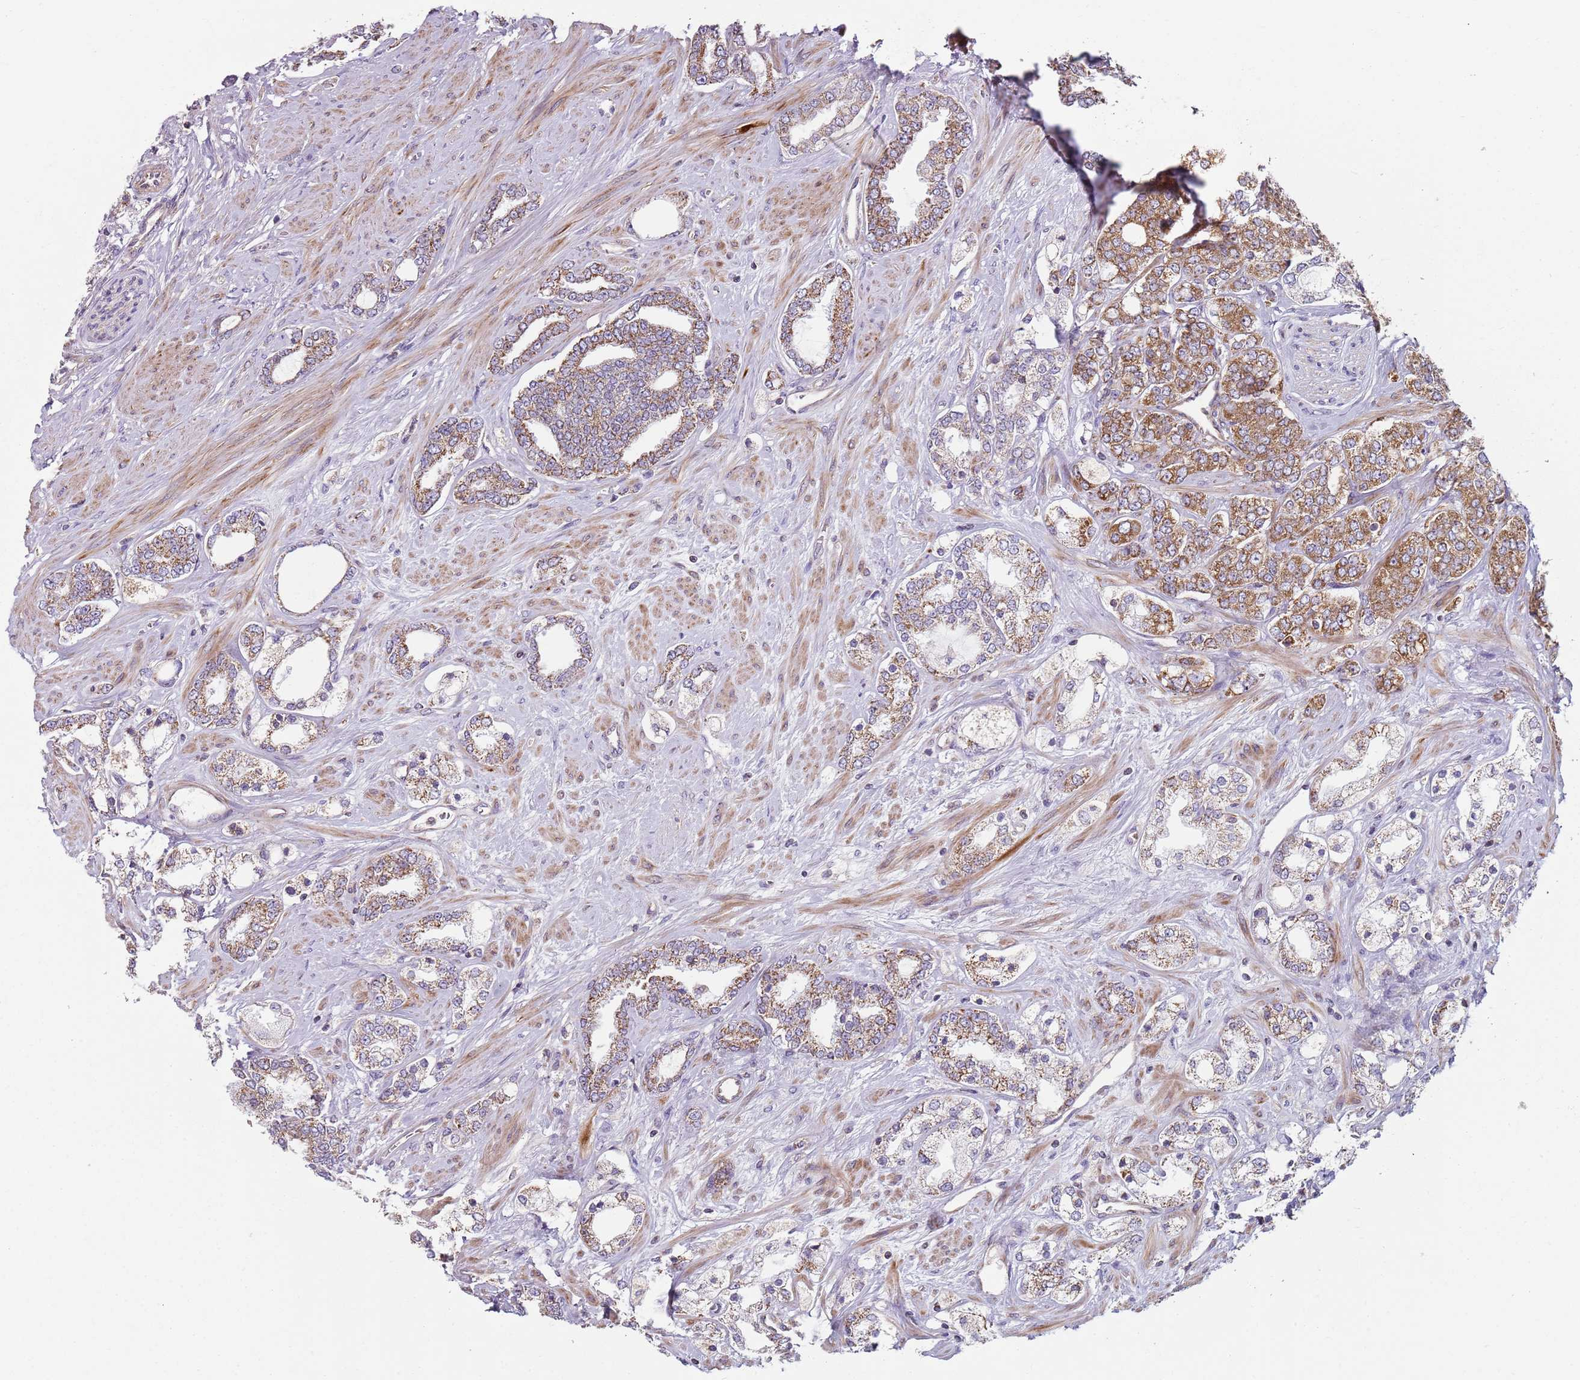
{"staining": {"intensity": "moderate", "quantity": ">75%", "location": "cytoplasmic/membranous"}, "tissue": "prostate cancer", "cell_type": "Tumor cells", "image_type": "cancer", "snomed": [{"axis": "morphology", "description": "Adenocarcinoma, High grade"}, {"axis": "topography", "description": "Prostate"}], "caption": "Protein expression analysis of human high-grade adenocarcinoma (prostate) reveals moderate cytoplasmic/membranous expression in approximately >75% of tumor cells. The staining was performed using DAB, with brown indicating positive protein expression. Nuclei are stained blue with hematoxylin.", "gene": "GAS8", "patient": {"sex": "male", "age": 64}}